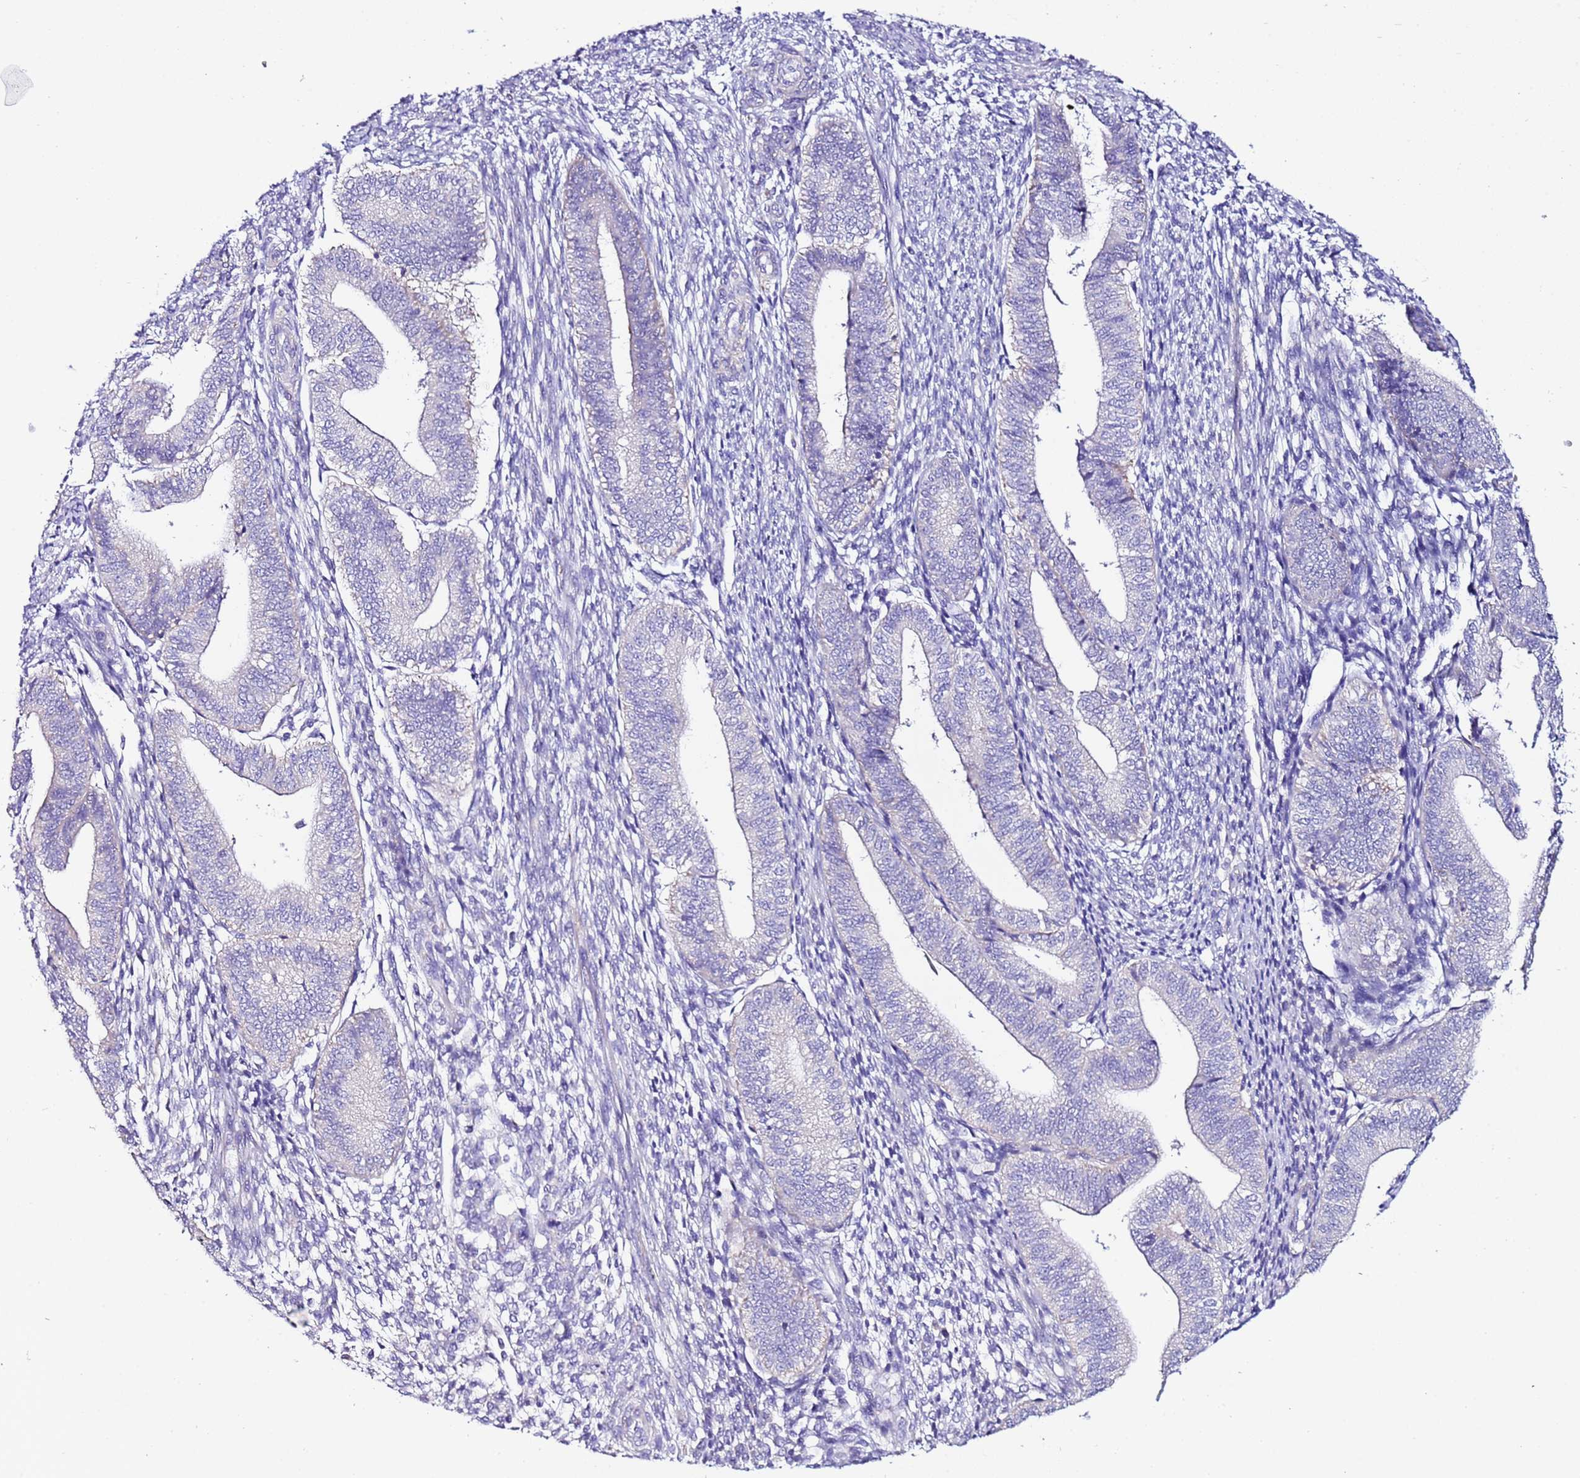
{"staining": {"intensity": "negative", "quantity": "none", "location": "none"}, "tissue": "endometrium", "cell_type": "Cells in endometrial stroma", "image_type": "normal", "snomed": [{"axis": "morphology", "description": "Normal tissue, NOS"}, {"axis": "topography", "description": "Endometrium"}], "caption": "IHC histopathology image of benign endometrium stained for a protein (brown), which demonstrates no staining in cells in endometrial stroma. The staining is performed using DAB (3,3'-diaminobenzidine) brown chromogen with nuclei counter-stained in using hematoxylin.", "gene": "MYBPC3", "patient": {"sex": "female", "age": 34}}